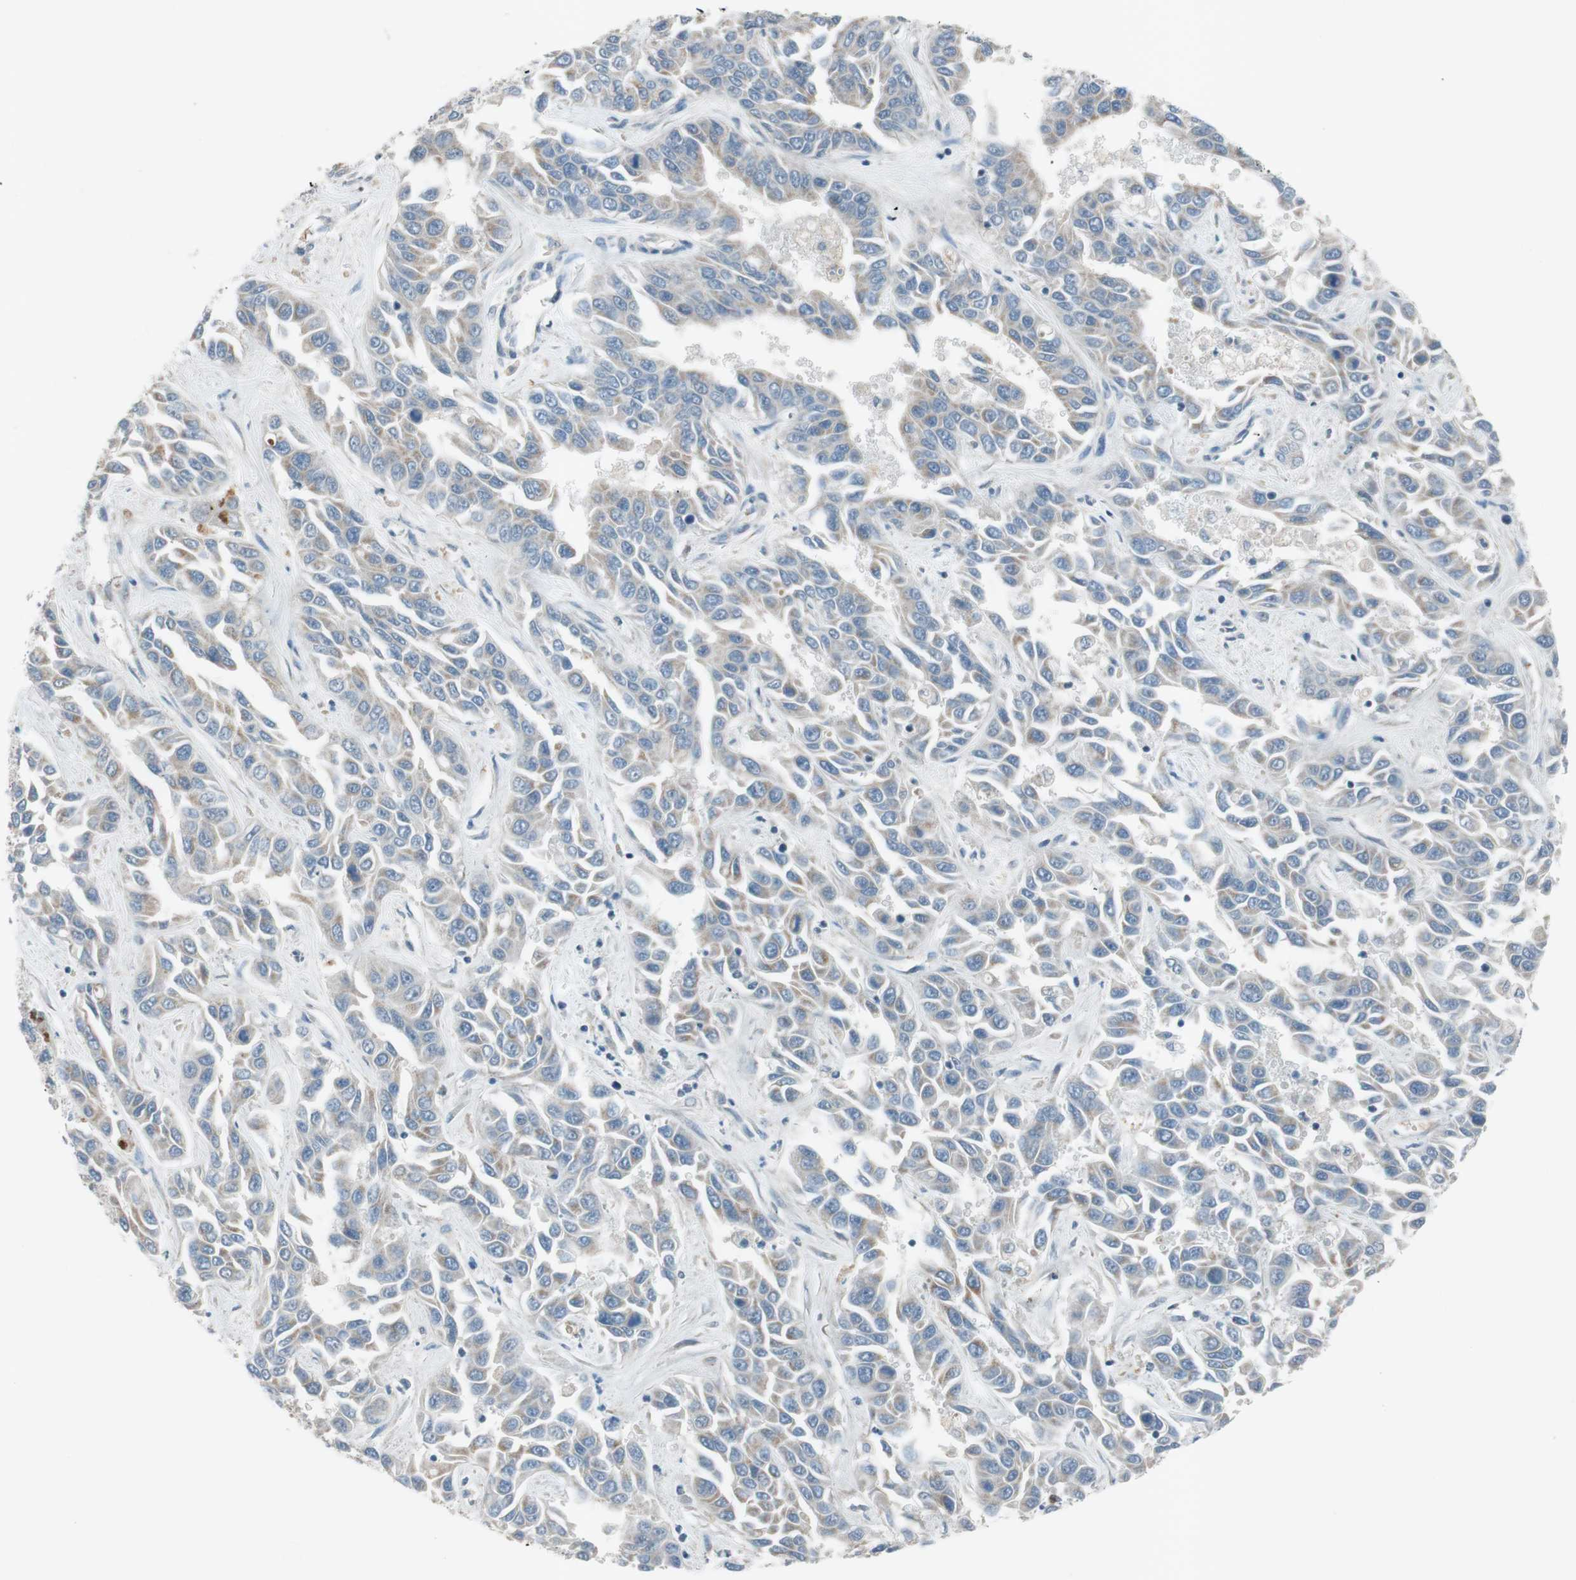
{"staining": {"intensity": "weak", "quantity": ">75%", "location": "cytoplasmic/membranous"}, "tissue": "liver cancer", "cell_type": "Tumor cells", "image_type": "cancer", "snomed": [{"axis": "morphology", "description": "Cholangiocarcinoma"}, {"axis": "topography", "description": "Liver"}], "caption": "A brown stain shows weak cytoplasmic/membranous staining of a protein in liver cancer (cholangiocarcinoma) tumor cells.", "gene": "GYPC", "patient": {"sex": "female", "age": 52}}